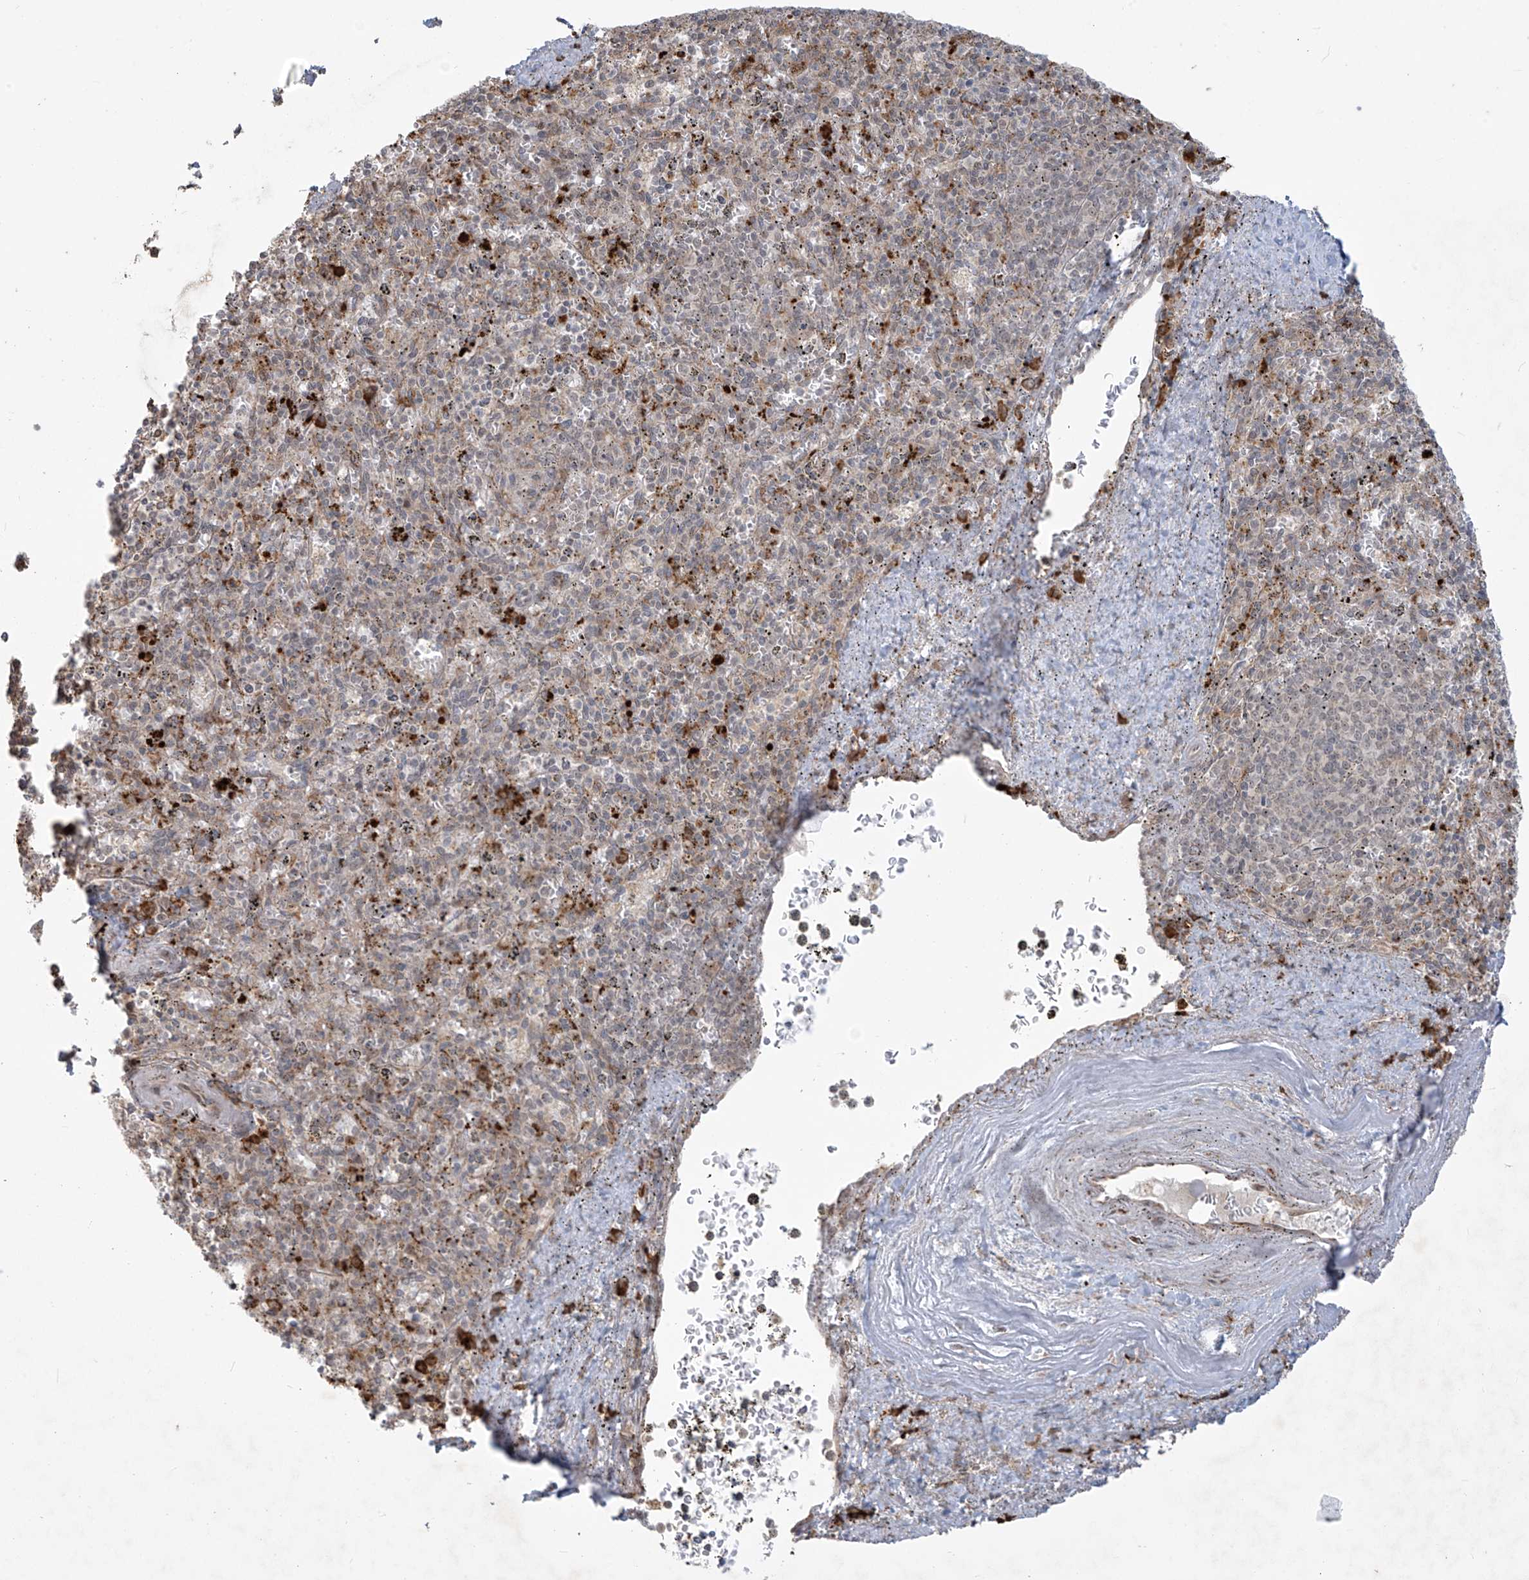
{"staining": {"intensity": "moderate", "quantity": "<25%", "location": "cytoplasmic/membranous"}, "tissue": "spleen", "cell_type": "Cells in red pulp", "image_type": "normal", "snomed": [{"axis": "morphology", "description": "Normal tissue, NOS"}, {"axis": "topography", "description": "Spleen"}], "caption": "IHC (DAB) staining of normal spleen demonstrates moderate cytoplasmic/membranous protein staining in approximately <25% of cells in red pulp.", "gene": "PLEKHM3", "patient": {"sex": "male", "age": 72}}